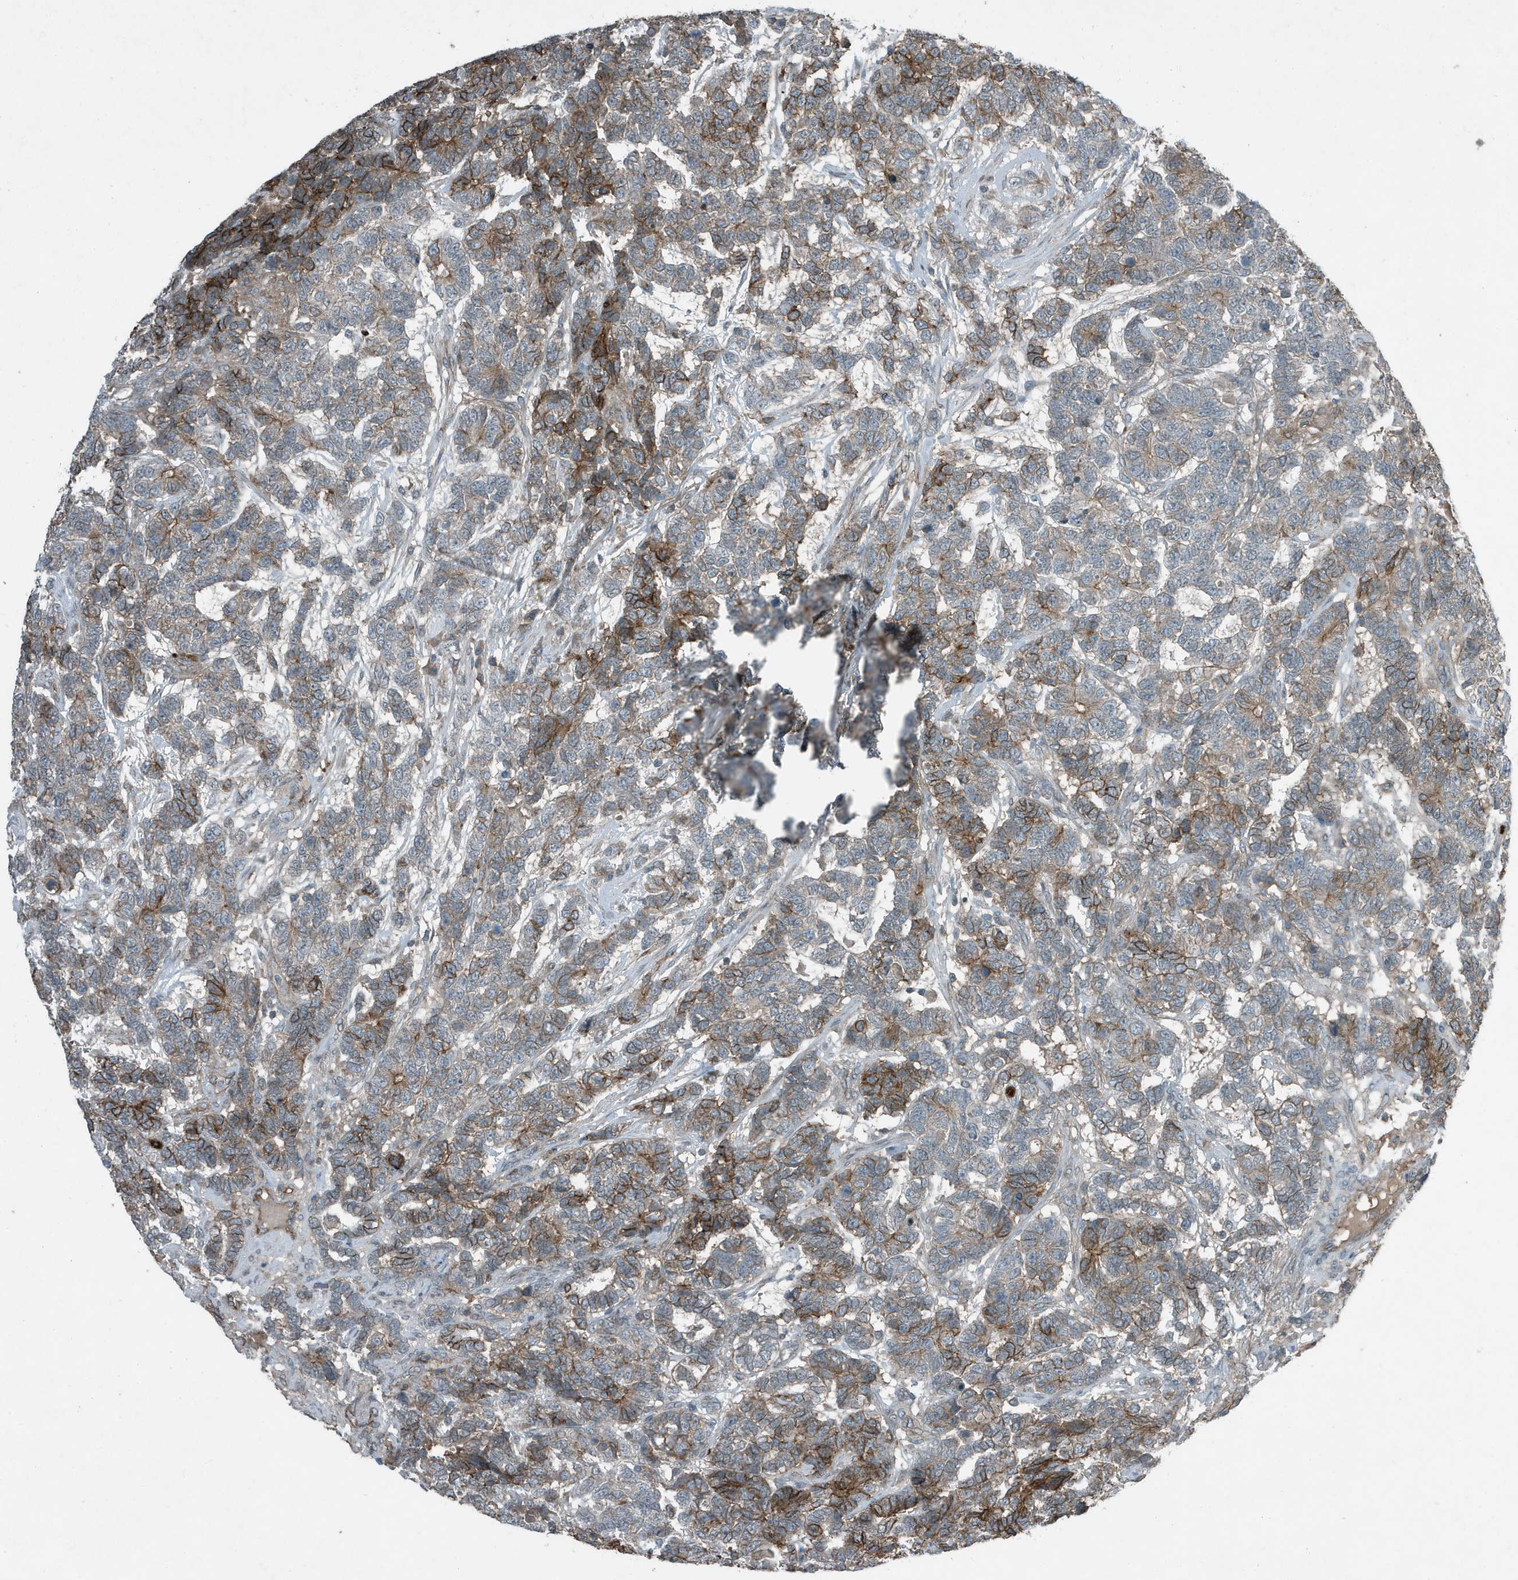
{"staining": {"intensity": "moderate", "quantity": "25%-75%", "location": "cytoplasmic/membranous"}, "tissue": "testis cancer", "cell_type": "Tumor cells", "image_type": "cancer", "snomed": [{"axis": "morphology", "description": "Carcinoma, Embryonal, NOS"}, {"axis": "topography", "description": "Testis"}], "caption": "Immunohistochemistry (DAB) staining of human testis cancer (embryonal carcinoma) exhibits moderate cytoplasmic/membranous protein positivity in approximately 25%-75% of tumor cells.", "gene": "DAPP1", "patient": {"sex": "male", "age": 26}}